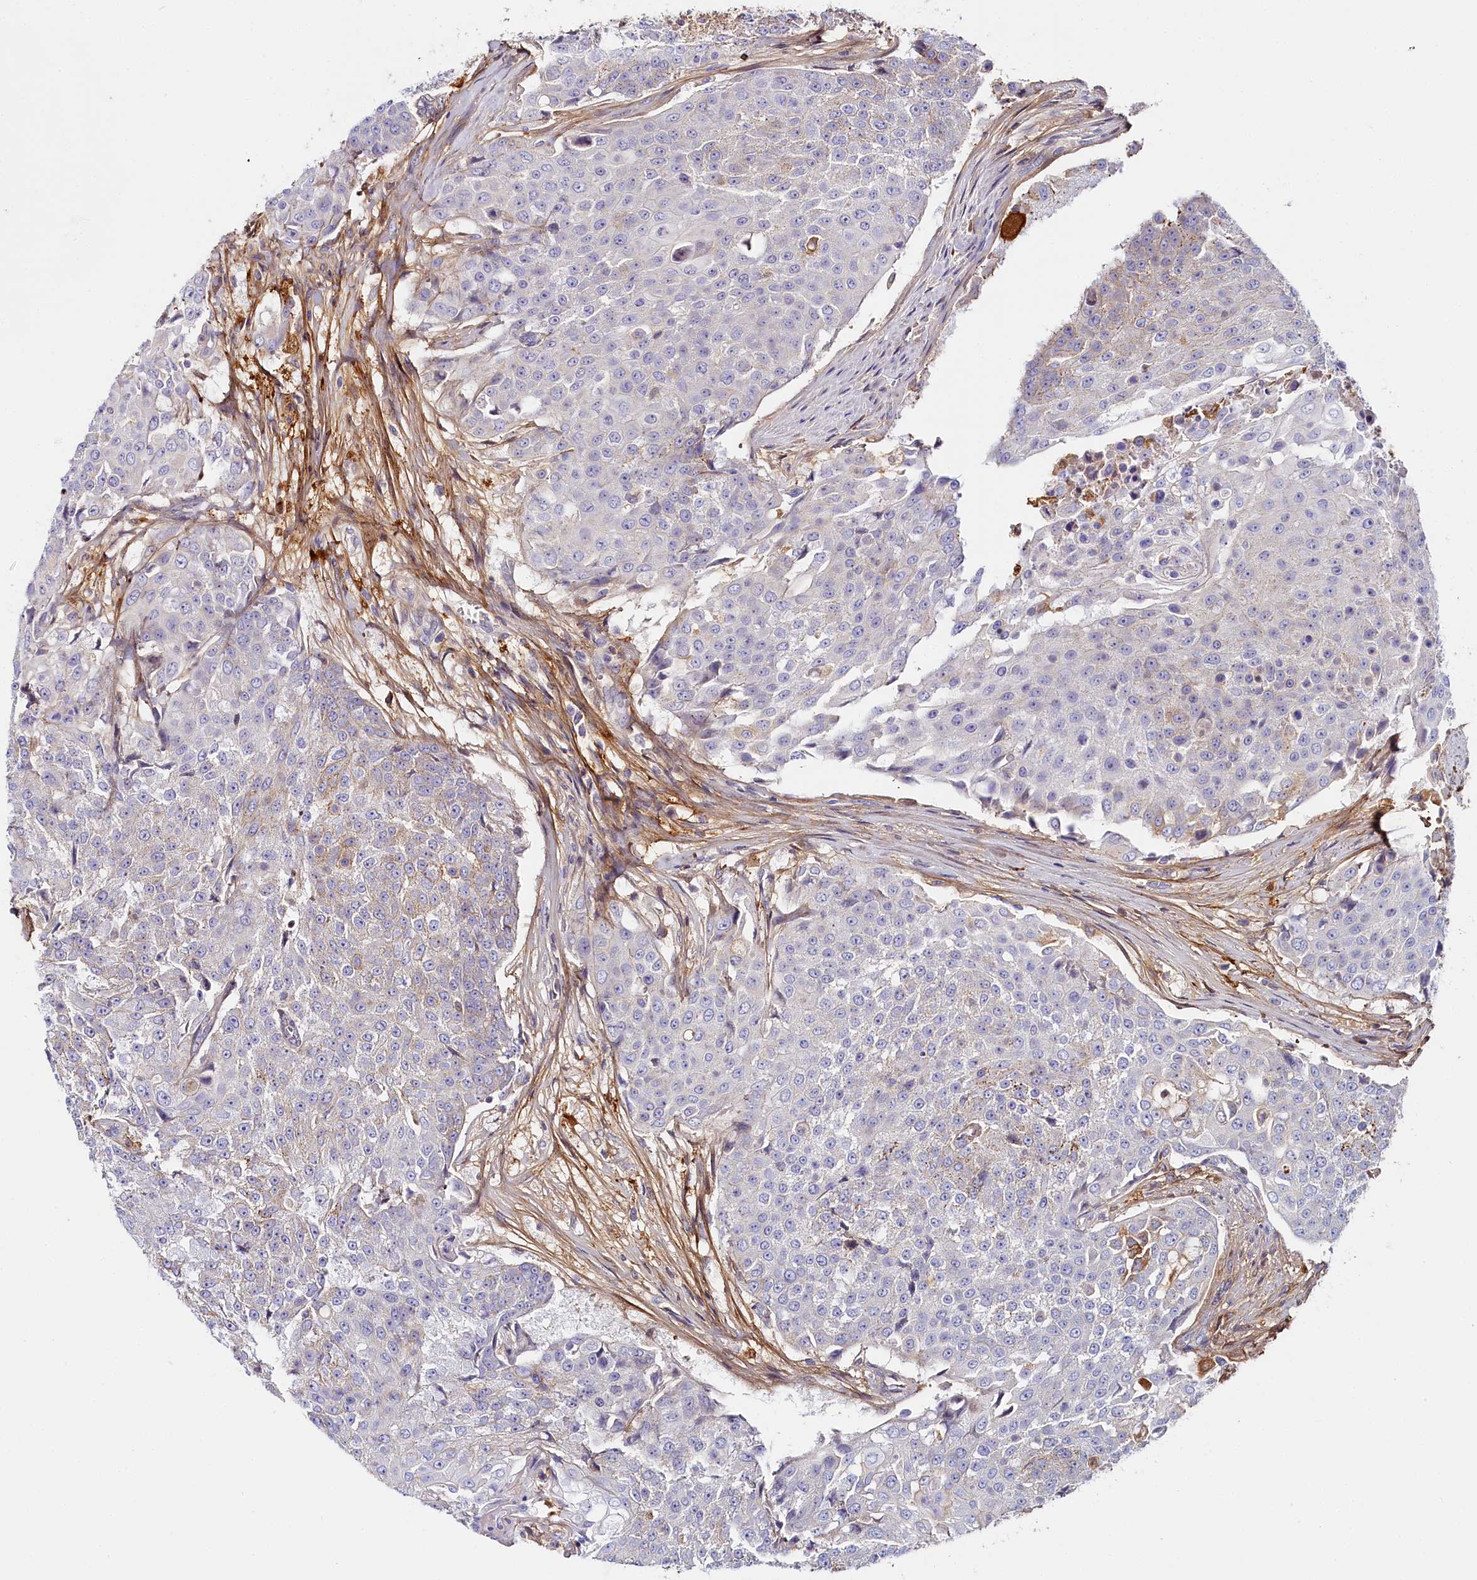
{"staining": {"intensity": "negative", "quantity": "none", "location": "none"}, "tissue": "urothelial cancer", "cell_type": "Tumor cells", "image_type": "cancer", "snomed": [{"axis": "morphology", "description": "Urothelial carcinoma, High grade"}, {"axis": "topography", "description": "Urinary bladder"}], "caption": "This micrograph is of high-grade urothelial carcinoma stained with immunohistochemistry to label a protein in brown with the nuclei are counter-stained blue. There is no expression in tumor cells.", "gene": "KATNB1", "patient": {"sex": "female", "age": 63}}